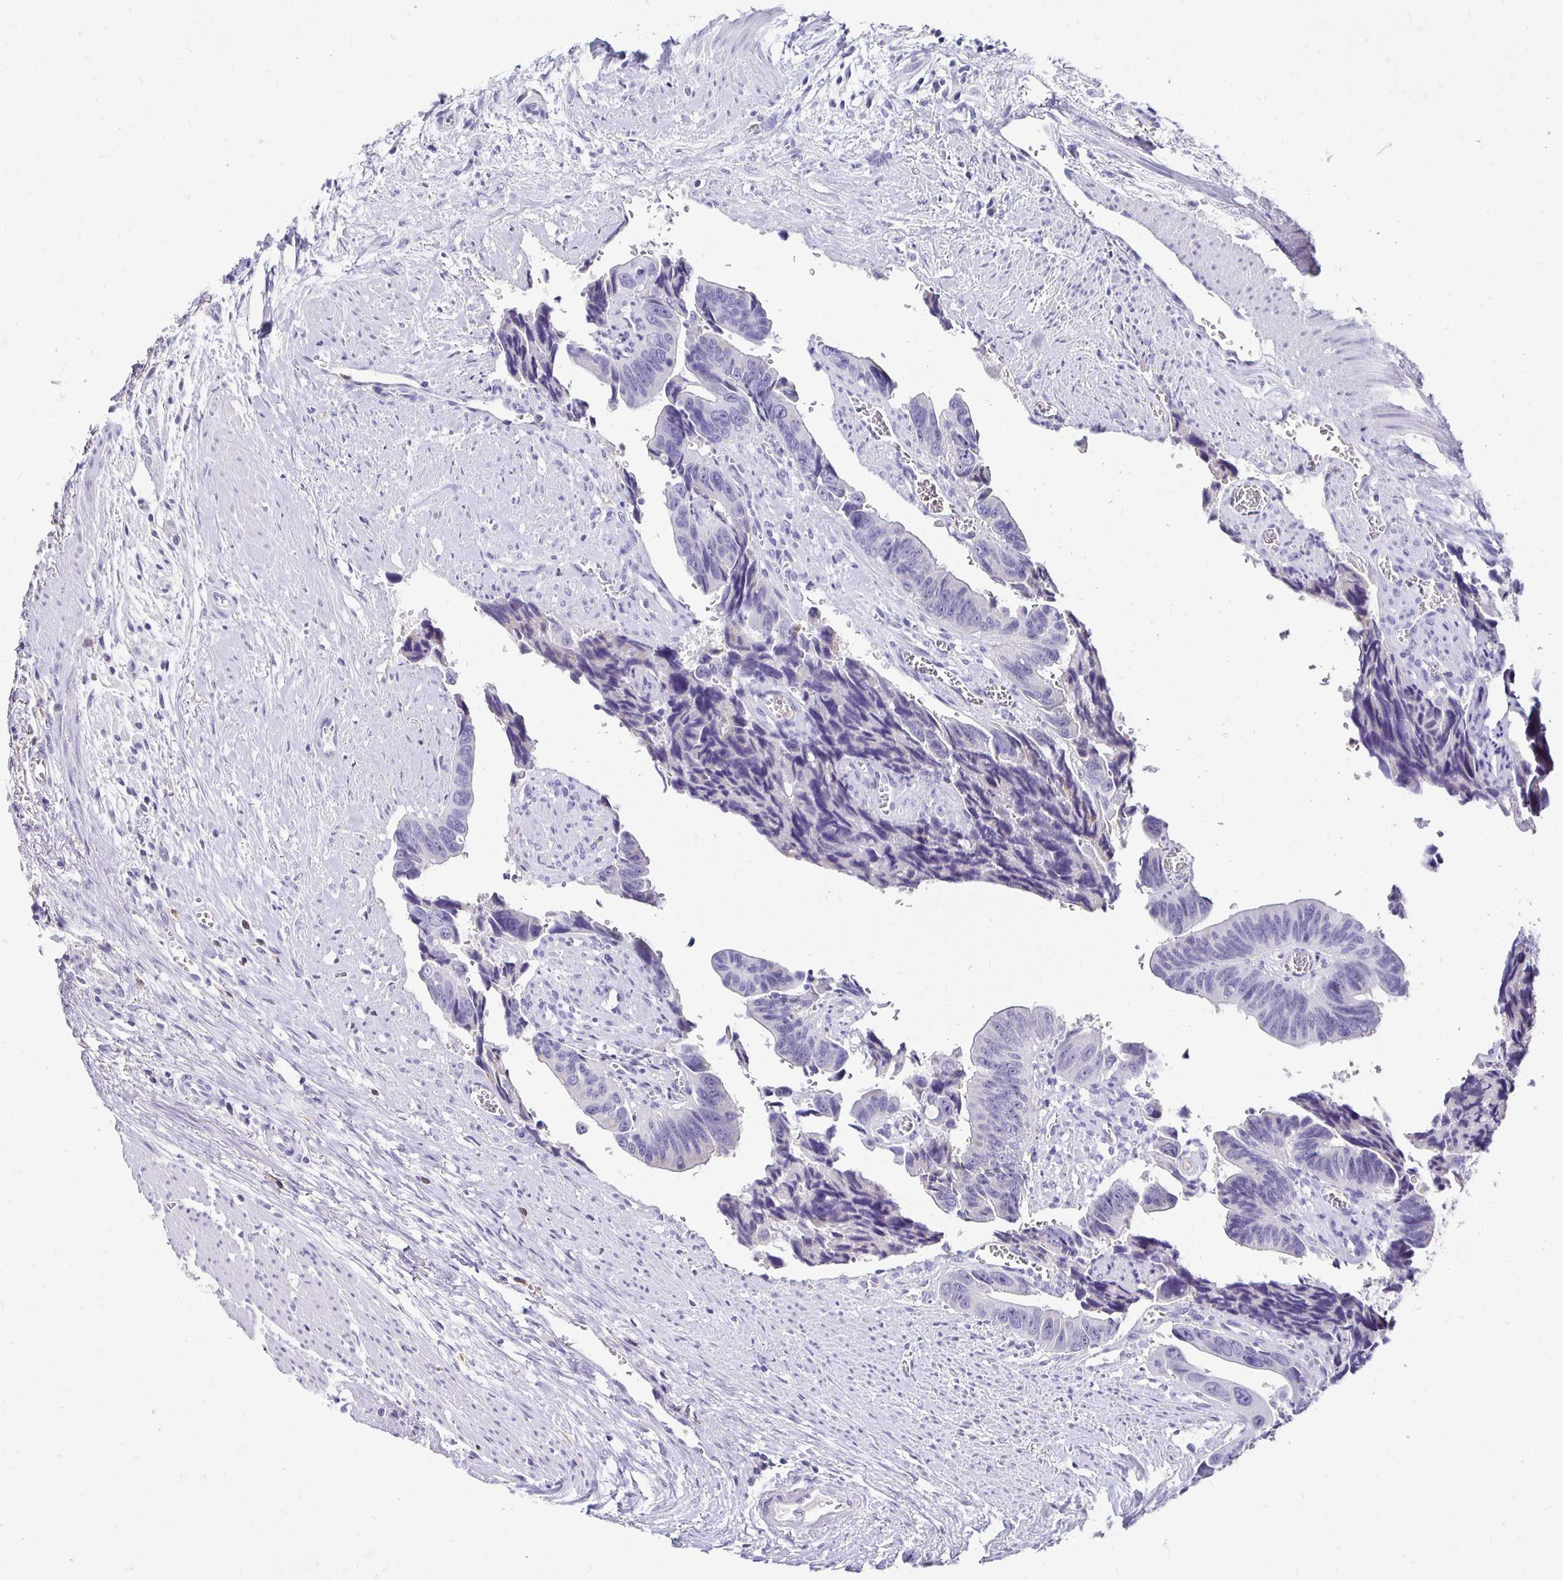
{"staining": {"intensity": "negative", "quantity": "none", "location": "none"}, "tissue": "colorectal cancer", "cell_type": "Tumor cells", "image_type": "cancer", "snomed": [{"axis": "morphology", "description": "Adenocarcinoma, NOS"}, {"axis": "topography", "description": "Rectum"}], "caption": "This photomicrograph is of colorectal cancer (adenocarcinoma) stained with IHC to label a protein in brown with the nuclei are counter-stained blue. There is no staining in tumor cells.", "gene": "GK2", "patient": {"sex": "male", "age": 76}}